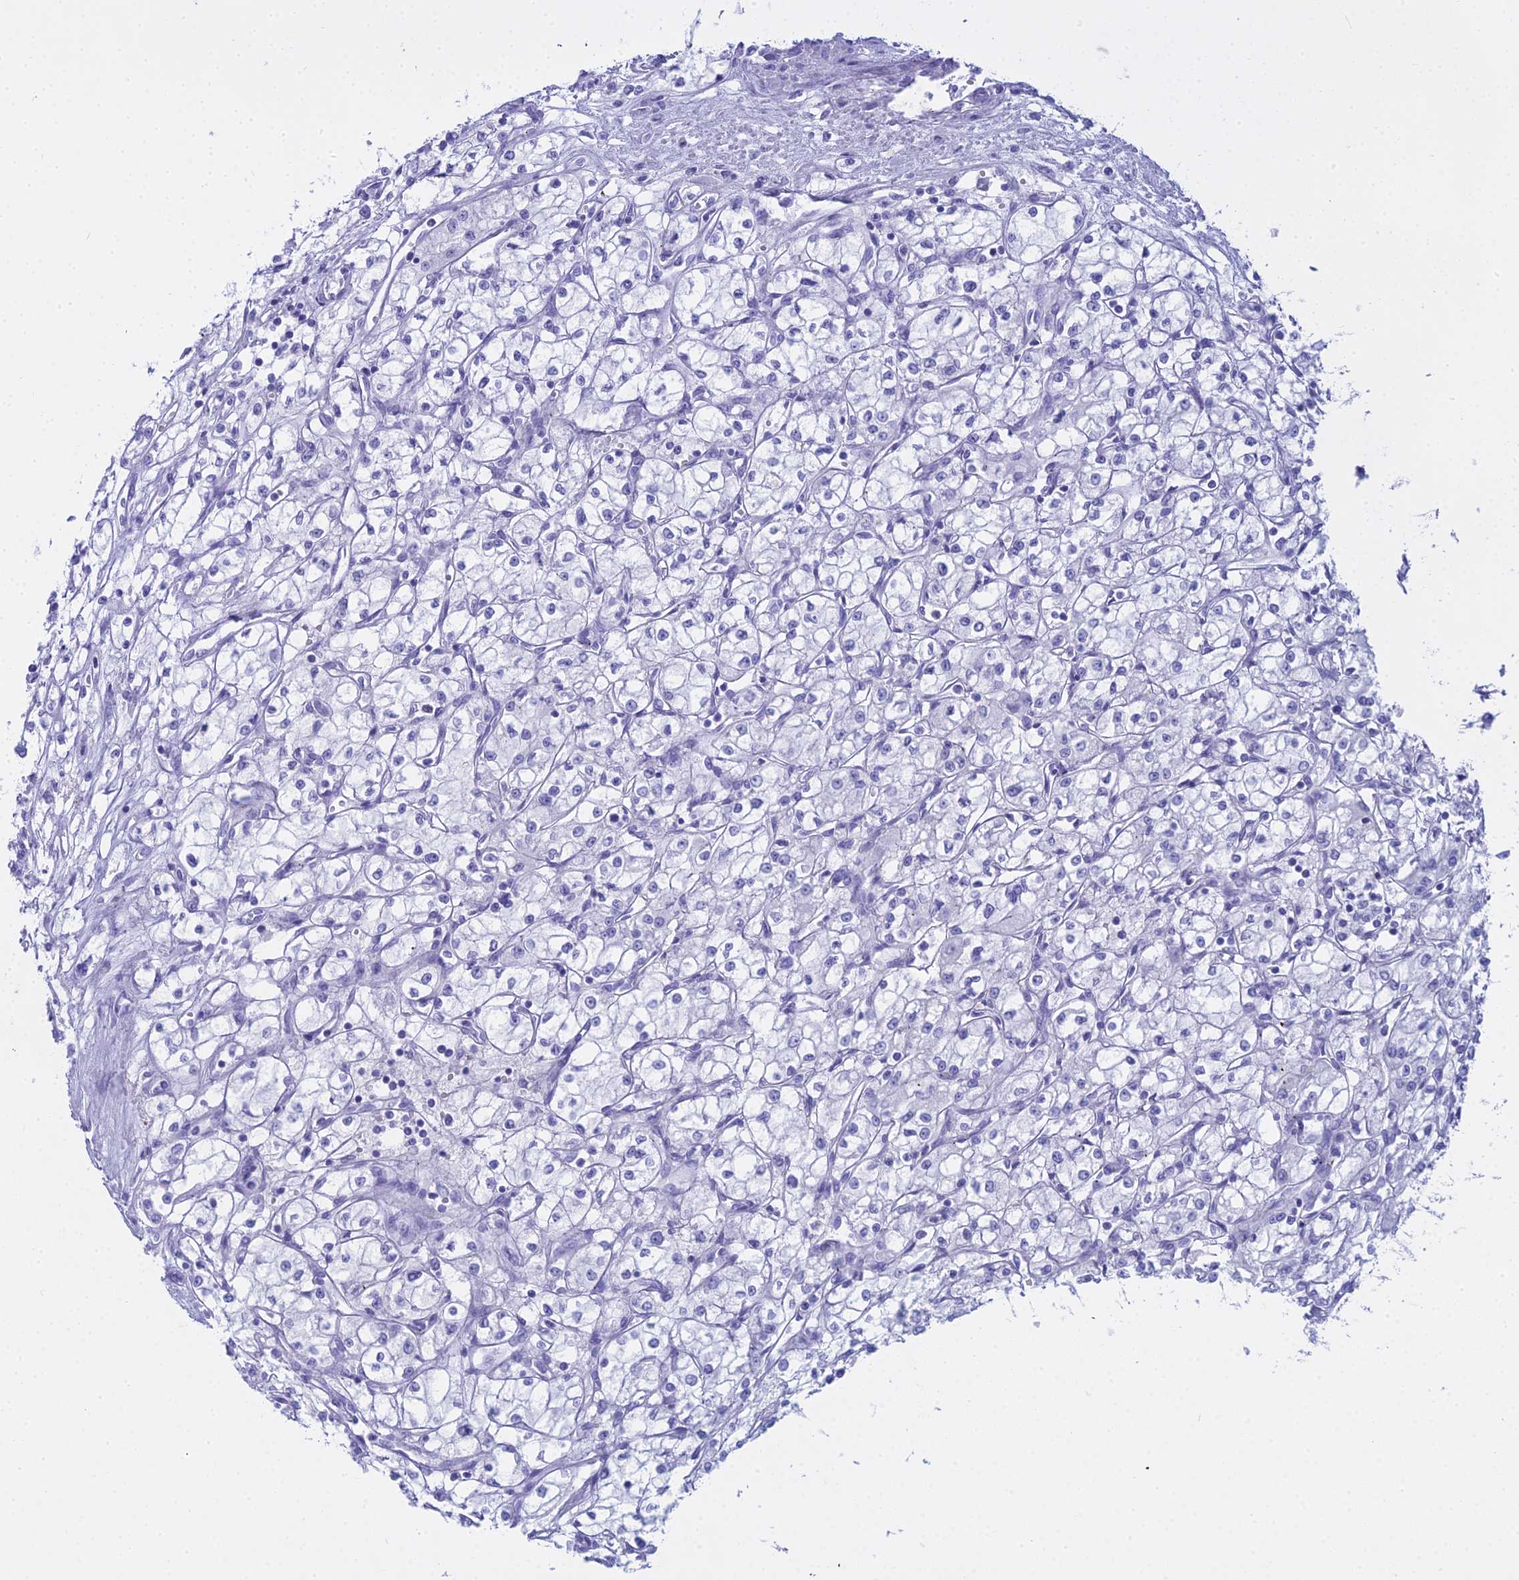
{"staining": {"intensity": "negative", "quantity": "none", "location": "none"}, "tissue": "renal cancer", "cell_type": "Tumor cells", "image_type": "cancer", "snomed": [{"axis": "morphology", "description": "Adenocarcinoma, NOS"}, {"axis": "topography", "description": "Kidney"}], "caption": "DAB (3,3'-diaminobenzidine) immunohistochemical staining of human renal adenocarcinoma exhibits no significant positivity in tumor cells. (DAB (3,3'-diaminobenzidine) immunohistochemistry (IHC) visualized using brightfield microscopy, high magnification).", "gene": "CGB2", "patient": {"sex": "male", "age": 59}}